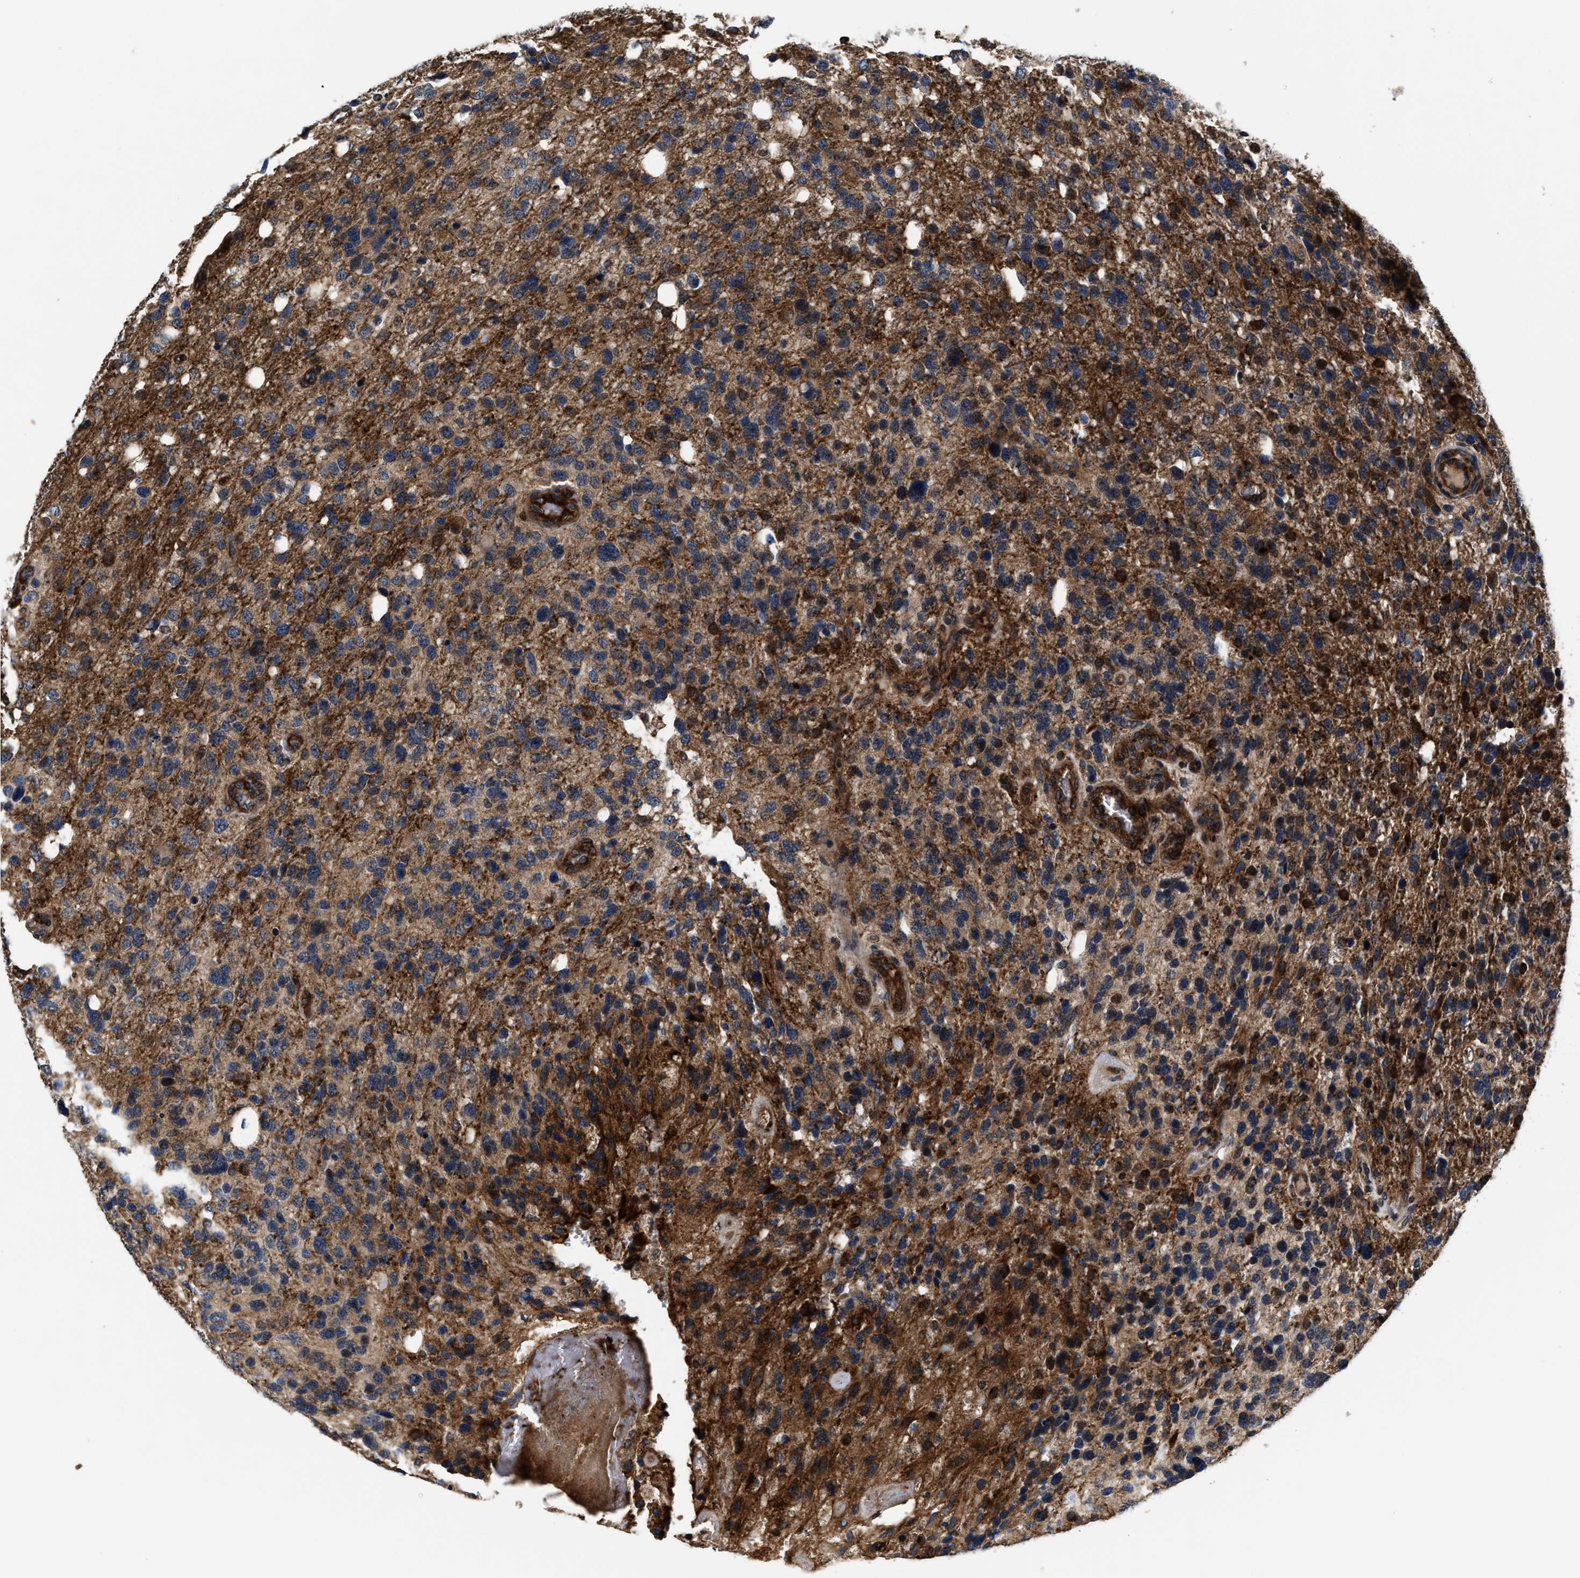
{"staining": {"intensity": "strong", "quantity": ">75%", "location": "cytoplasmic/membranous"}, "tissue": "glioma", "cell_type": "Tumor cells", "image_type": "cancer", "snomed": [{"axis": "morphology", "description": "Glioma, malignant, High grade"}, {"axis": "topography", "description": "Brain"}], "caption": "High-magnification brightfield microscopy of glioma stained with DAB (3,3'-diaminobenzidine) (brown) and counterstained with hematoxylin (blue). tumor cells exhibit strong cytoplasmic/membranous expression is seen in approximately>75% of cells.", "gene": "SLC12A2", "patient": {"sex": "female", "age": 58}}